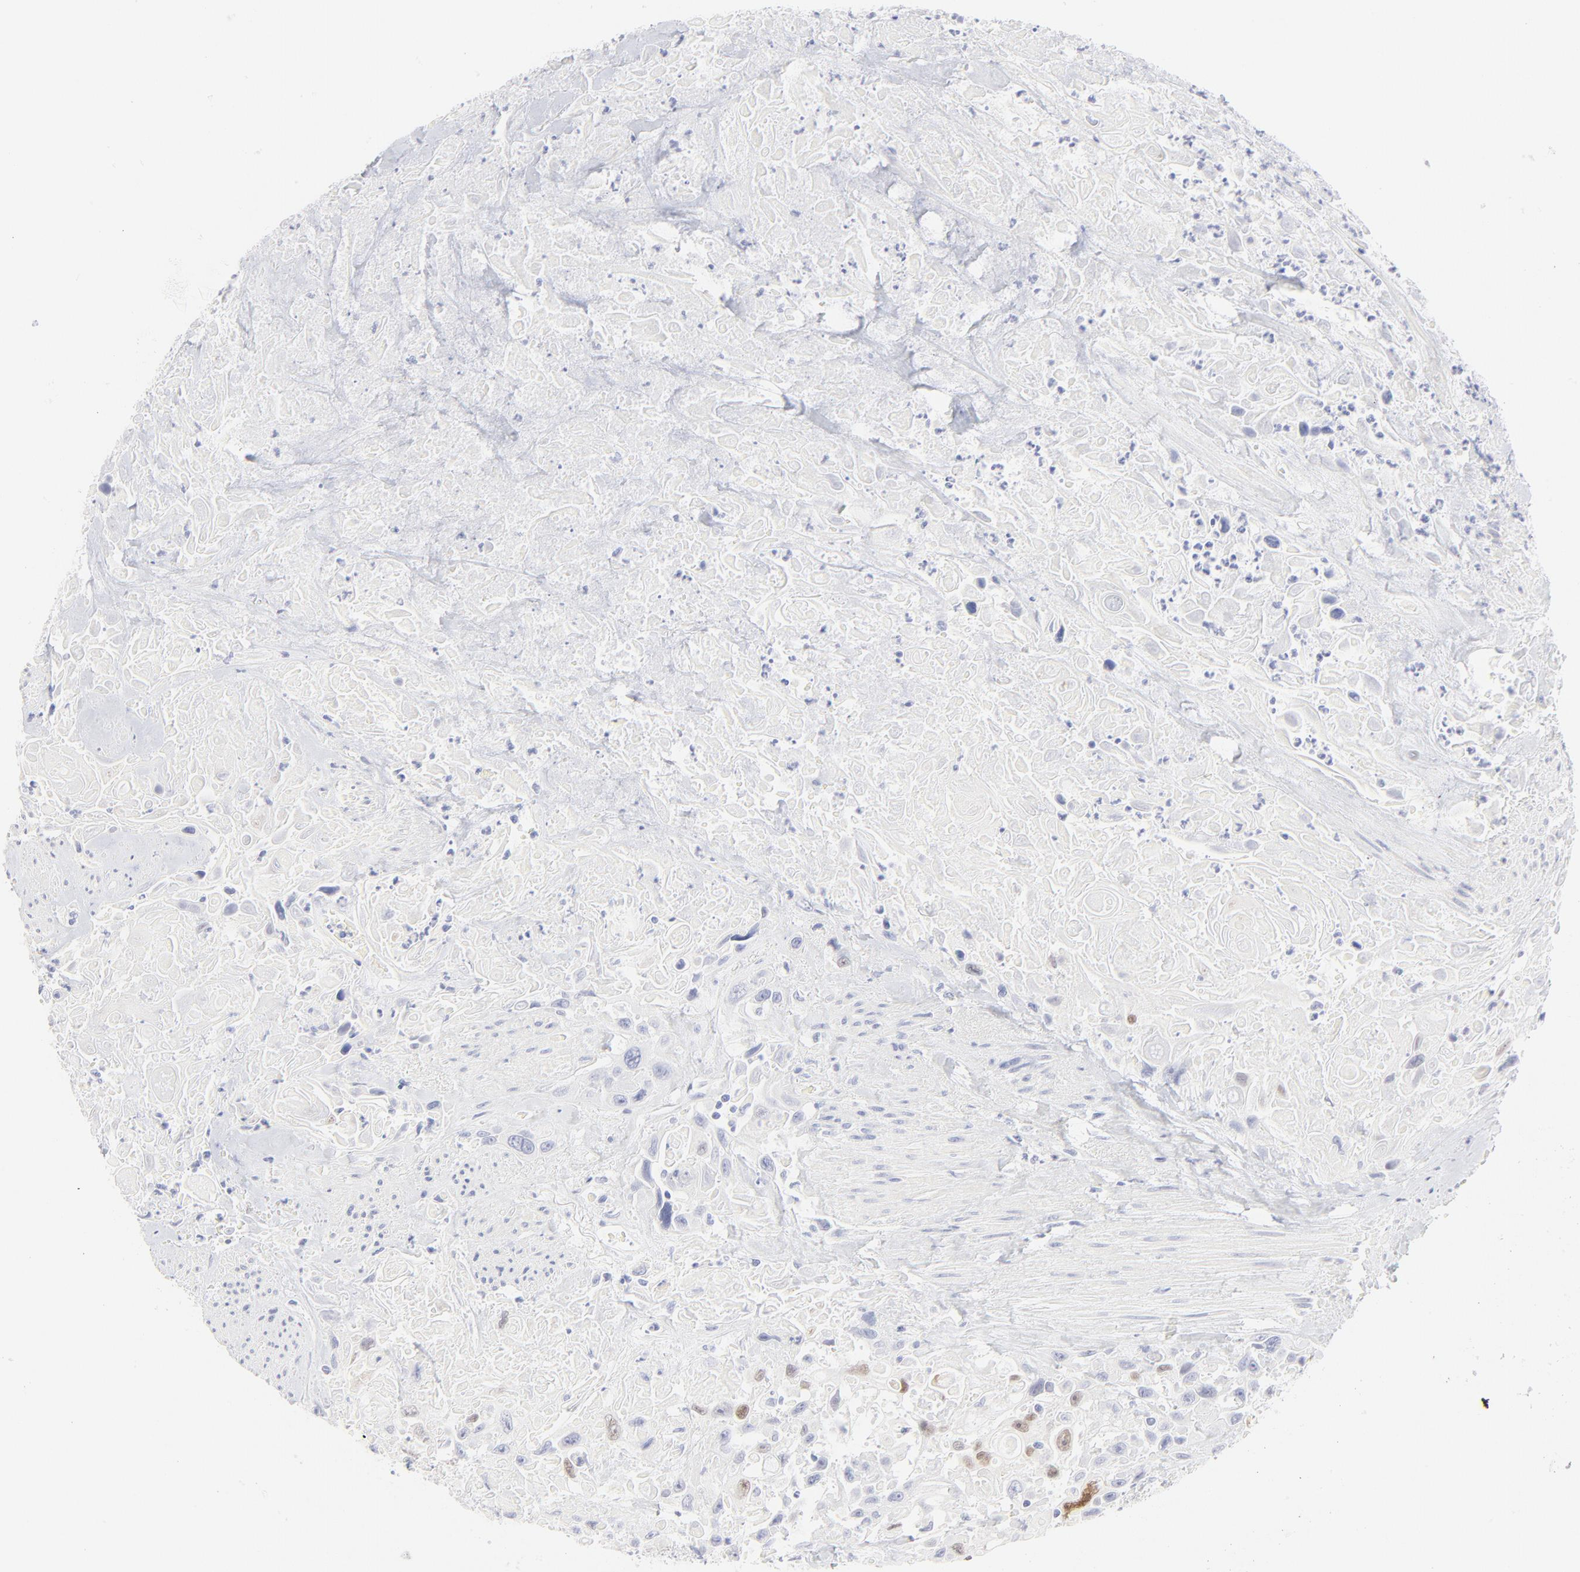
{"staining": {"intensity": "moderate", "quantity": "<25%", "location": "nuclear"}, "tissue": "urothelial cancer", "cell_type": "Tumor cells", "image_type": "cancer", "snomed": [{"axis": "morphology", "description": "Urothelial carcinoma, High grade"}, {"axis": "topography", "description": "Urinary bladder"}], "caption": "Urothelial cancer stained for a protein (brown) shows moderate nuclear positive staining in approximately <25% of tumor cells.", "gene": "ELF3", "patient": {"sex": "female", "age": 84}}